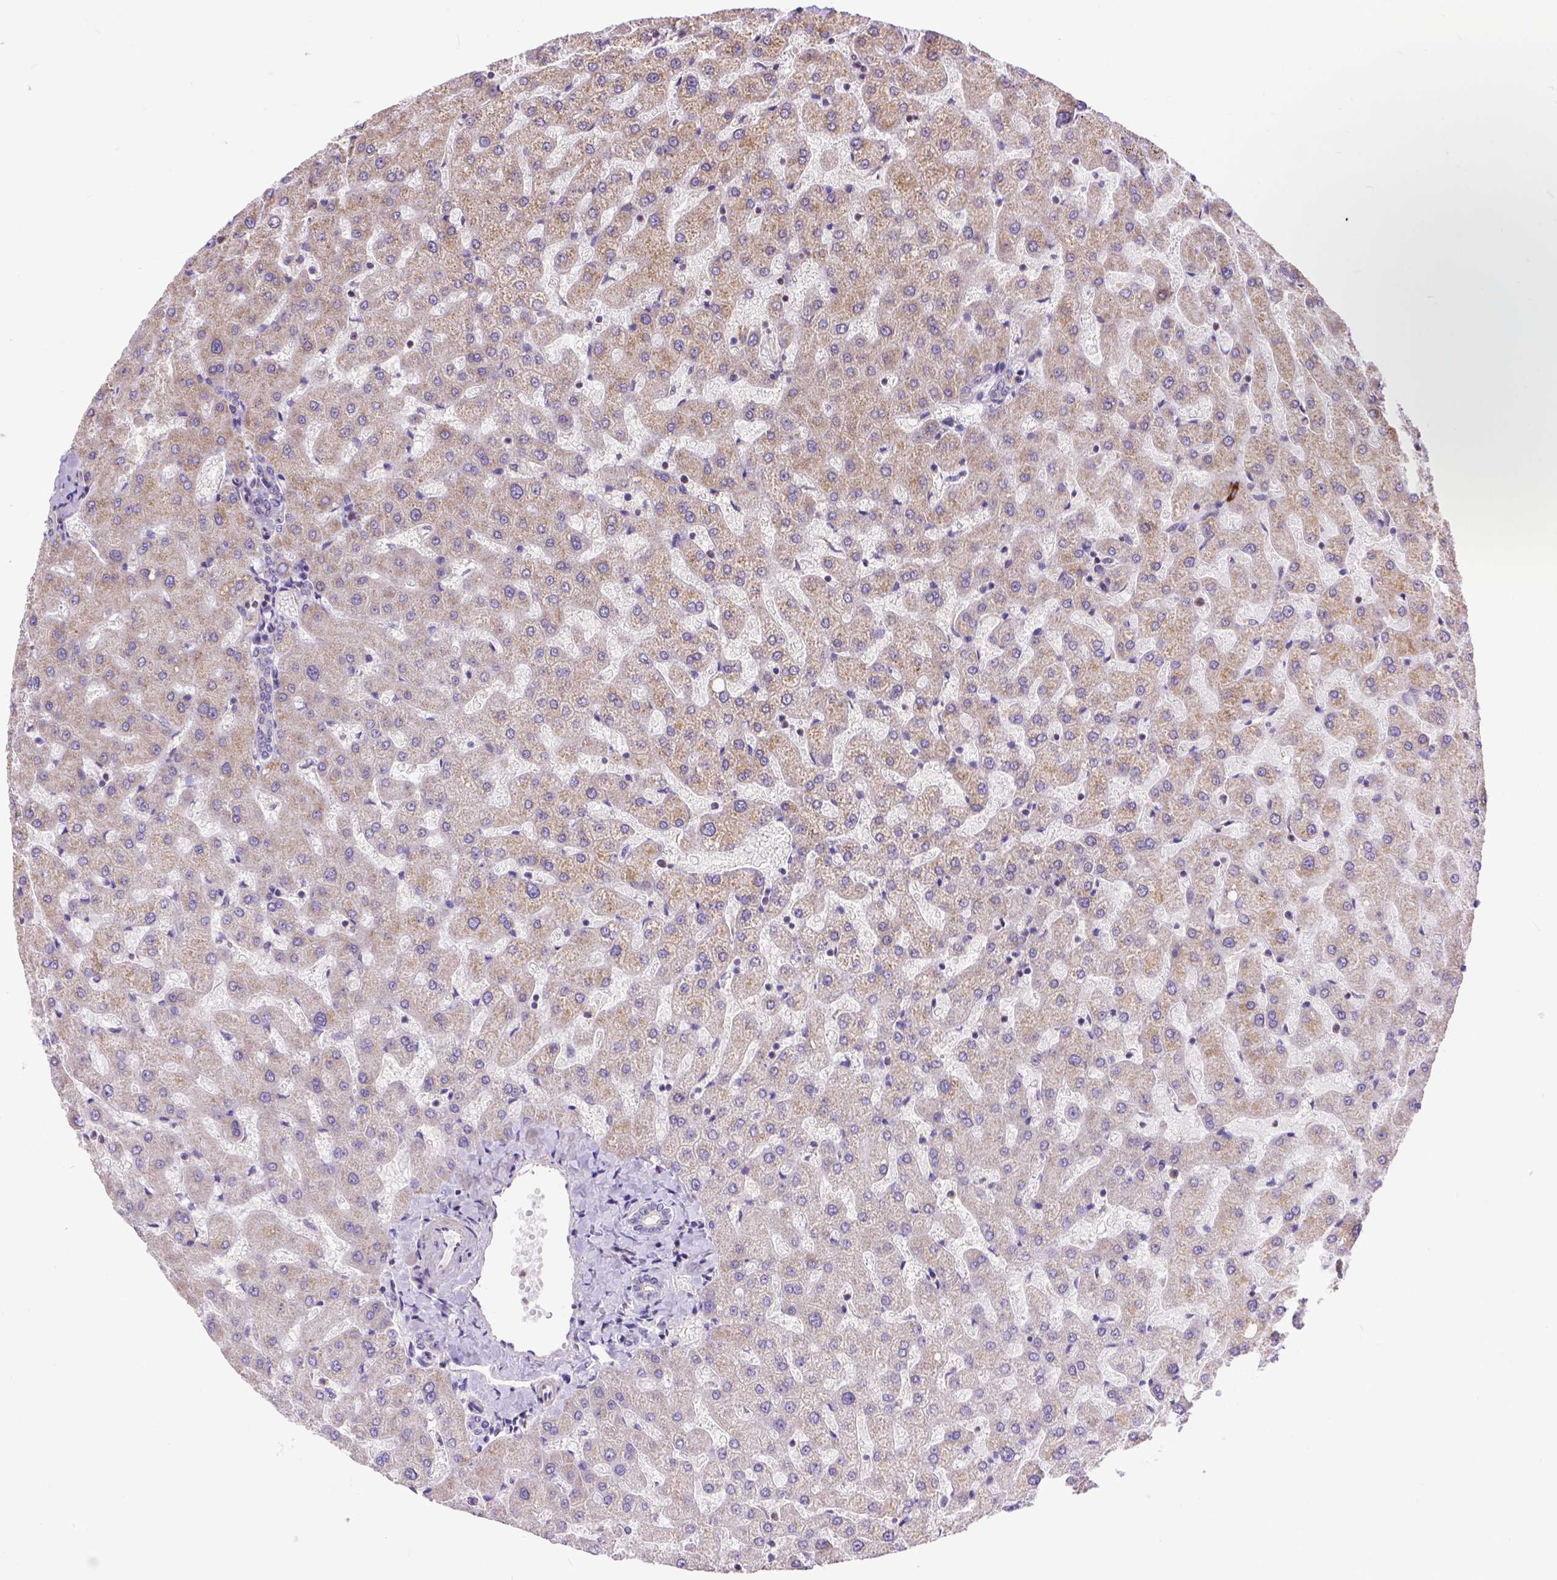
{"staining": {"intensity": "negative", "quantity": "none", "location": "none"}, "tissue": "liver", "cell_type": "Cholangiocytes", "image_type": "normal", "snomed": [{"axis": "morphology", "description": "Normal tissue, NOS"}, {"axis": "topography", "description": "Liver"}], "caption": "Liver stained for a protein using immunohistochemistry shows no positivity cholangiocytes.", "gene": "TMEM135", "patient": {"sex": "female", "age": 50}}